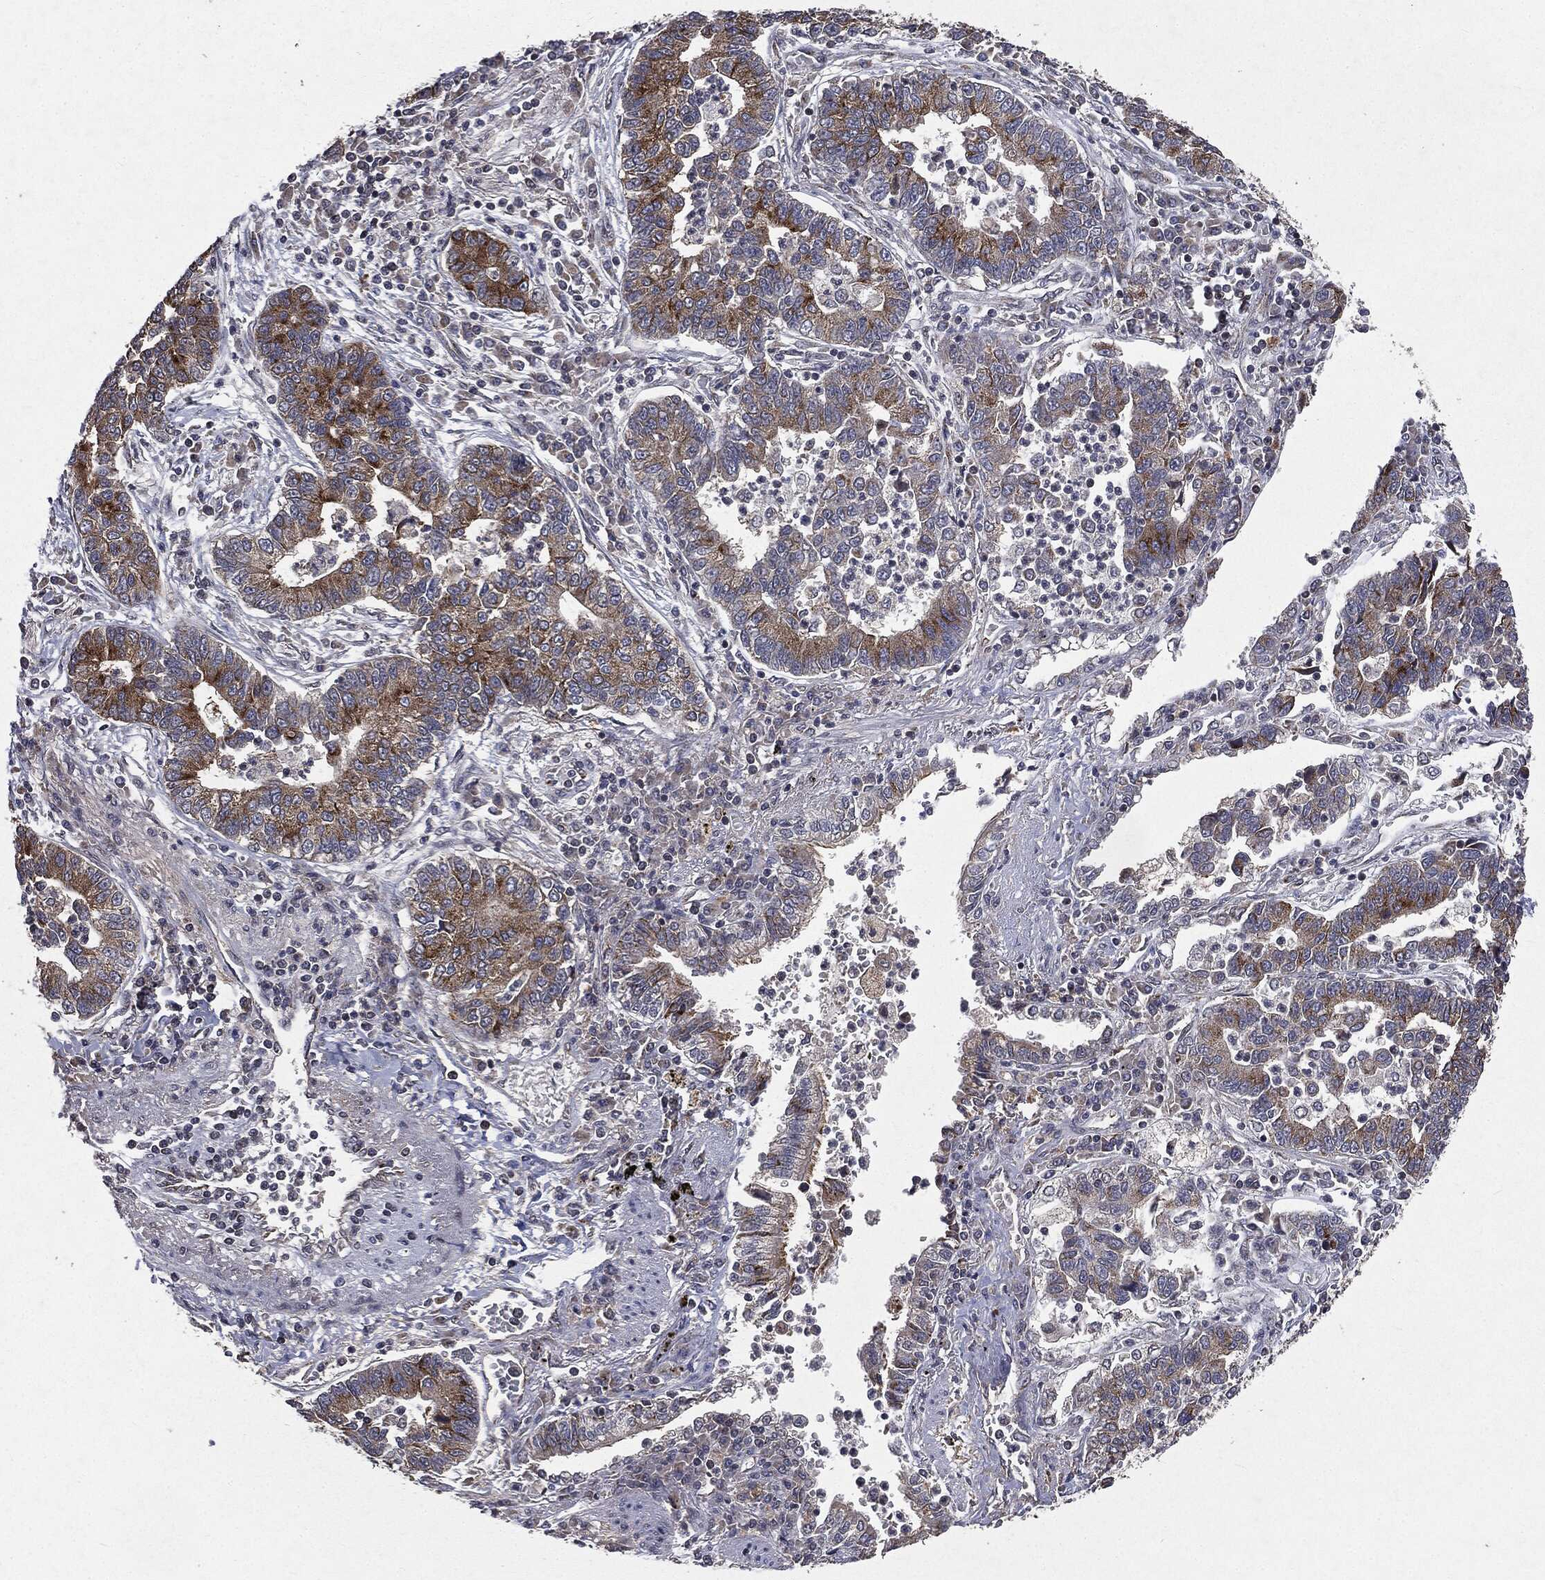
{"staining": {"intensity": "moderate", "quantity": "25%-75%", "location": "cytoplasmic/membranous"}, "tissue": "lung cancer", "cell_type": "Tumor cells", "image_type": "cancer", "snomed": [{"axis": "morphology", "description": "Adenocarcinoma, NOS"}, {"axis": "topography", "description": "Lung"}], "caption": "Tumor cells reveal medium levels of moderate cytoplasmic/membranous expression in about 25%-75% of cells in human lung adenocarcinoma. Immunohistochemistry (ihc) stains the protein of interest in brown and the nuclei are stained blue.", "gene": "PLPPR2", "patient": {"sex": "female", "age": 57}}